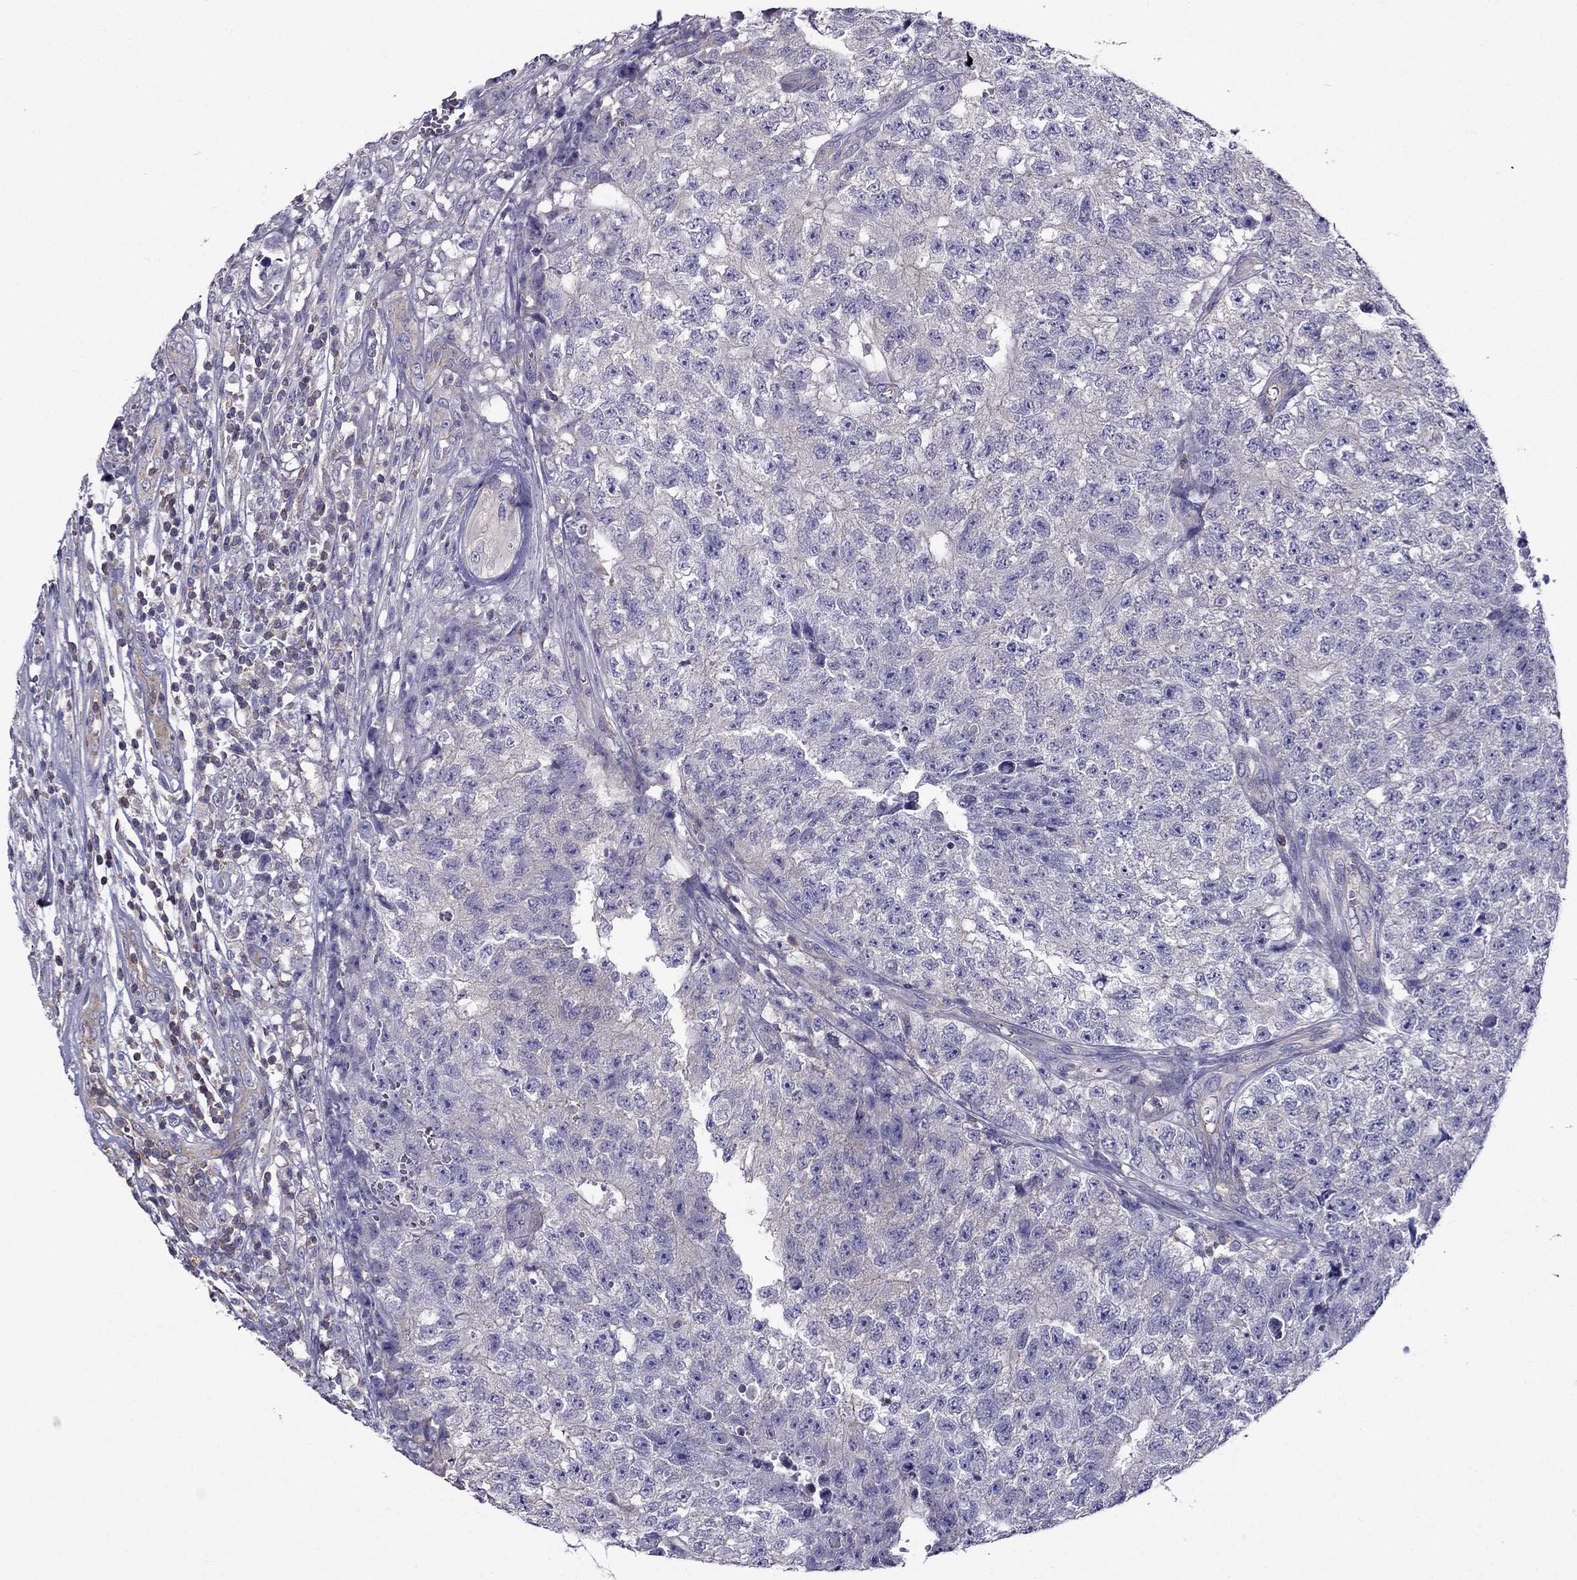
{"staining": {"intensity": "negative", "quantity": "none", "location": "none"}, "tissue": "testis cancer", "cell_type": "Tumor cells", "image_type": "cancer", "snomed": [{"axis": "morphology", "description": "Seminoma, NOS"}, {"axis": "morphology", "description": "Carcinoma, Embryonal, NOS"}, {"axis": "topography", "description": "Testis"}], "caption": "Seminoma (testis) was stained to show a protein in brown. There is no significant expression in tumor cells. (DAB immunohistochemistry, high magnification).", "gene": "AAK1", "patient": {"sex": "male", "age": 22}}